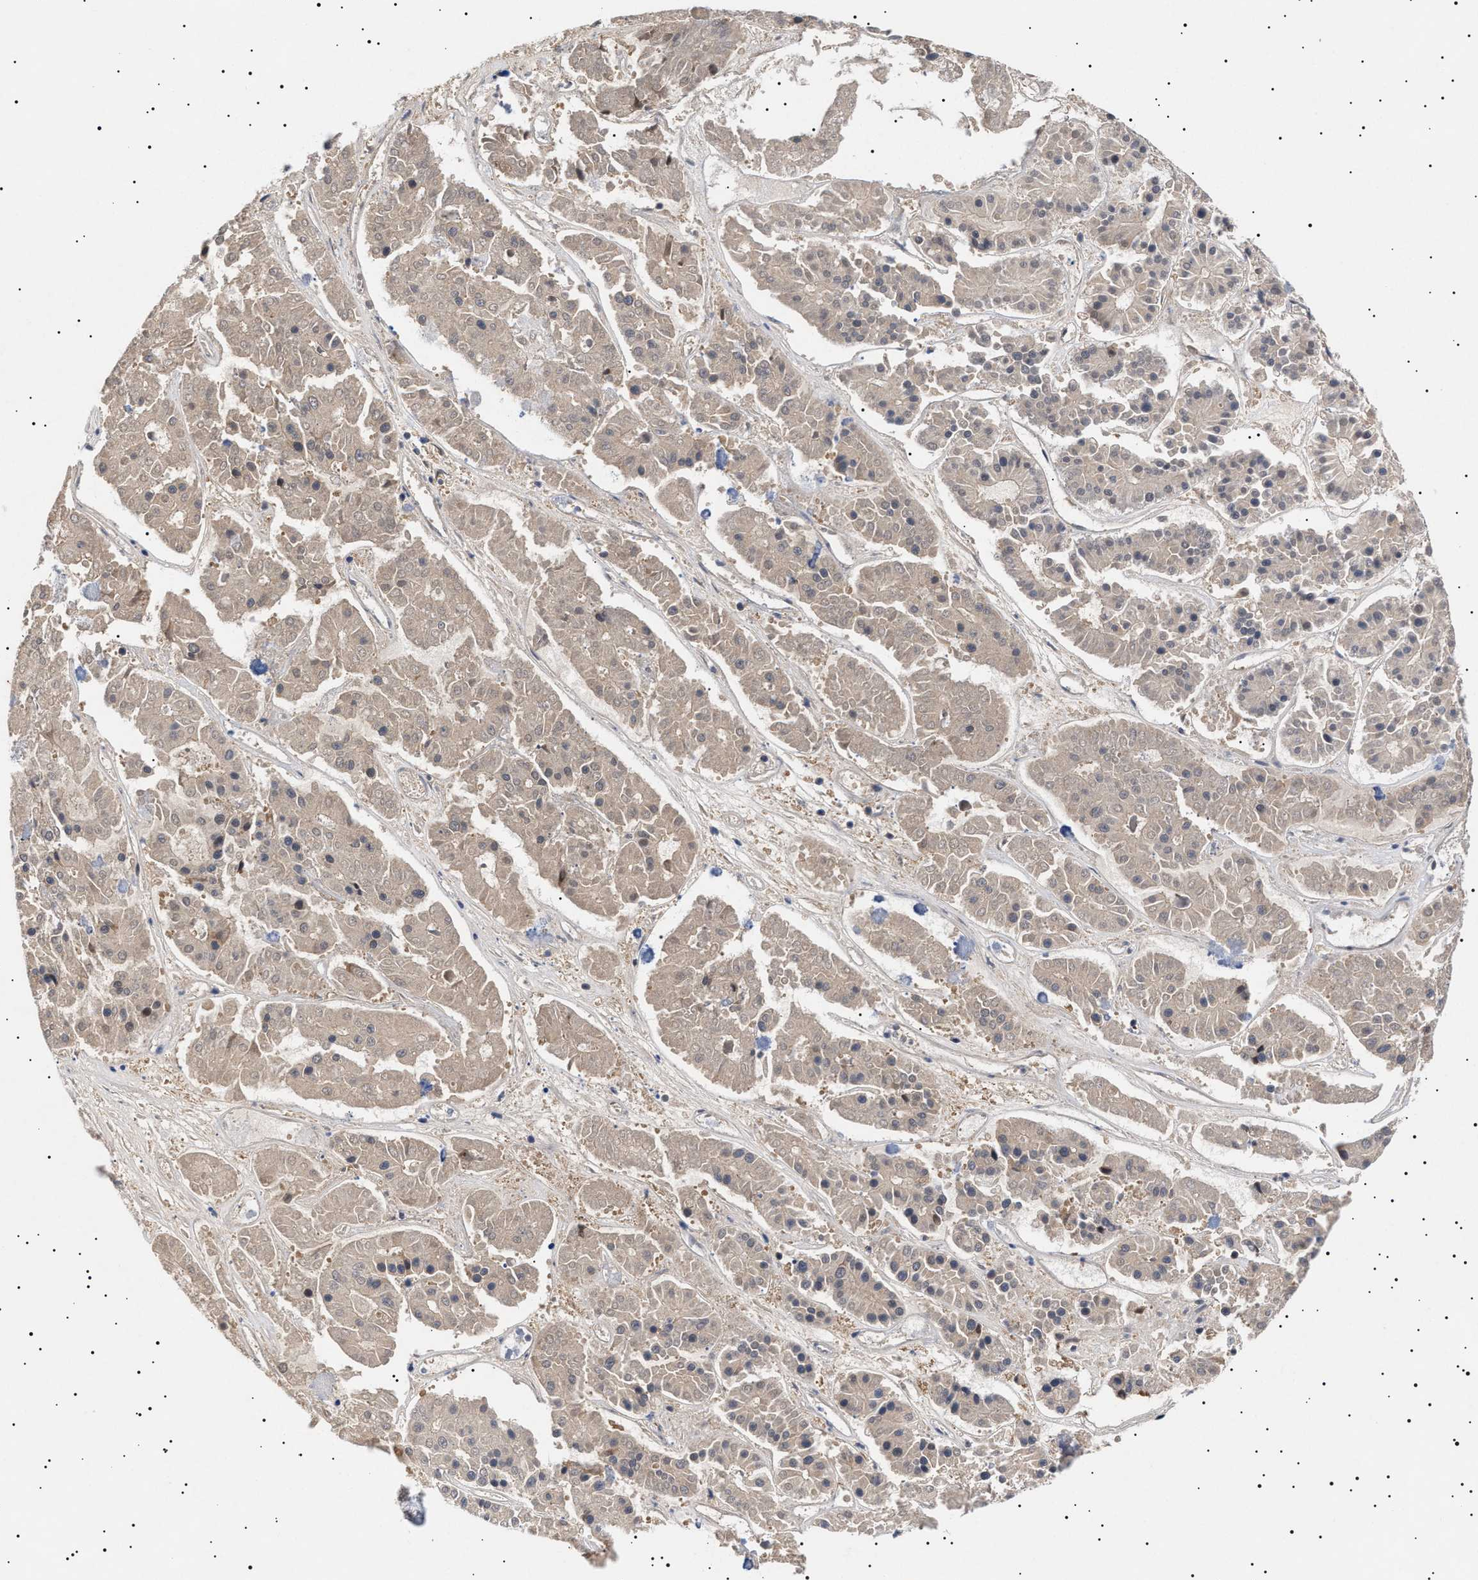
{"staining": {"intensity": "weak", "quantity": ">75%", "location": "cytoplasmic/membranous"}, "tissue": "pancreatic cancer", "cell_type": "Tumor cells", "image_type": "cancer", "snomed": [{"axis": "morphology", "description": "Adenocarcinoma, NOS"}, {"axis": "topography", "description": "Pancreas"}], "caption": "Adenocarcinoma (pancreatic) stained for a protein (brown) displays weak cytoplasmic/membranous positive staining in about >75% of tumor cells.", "gene": "NPLOC4", "patient": {"sex": "male", "age": 50}}